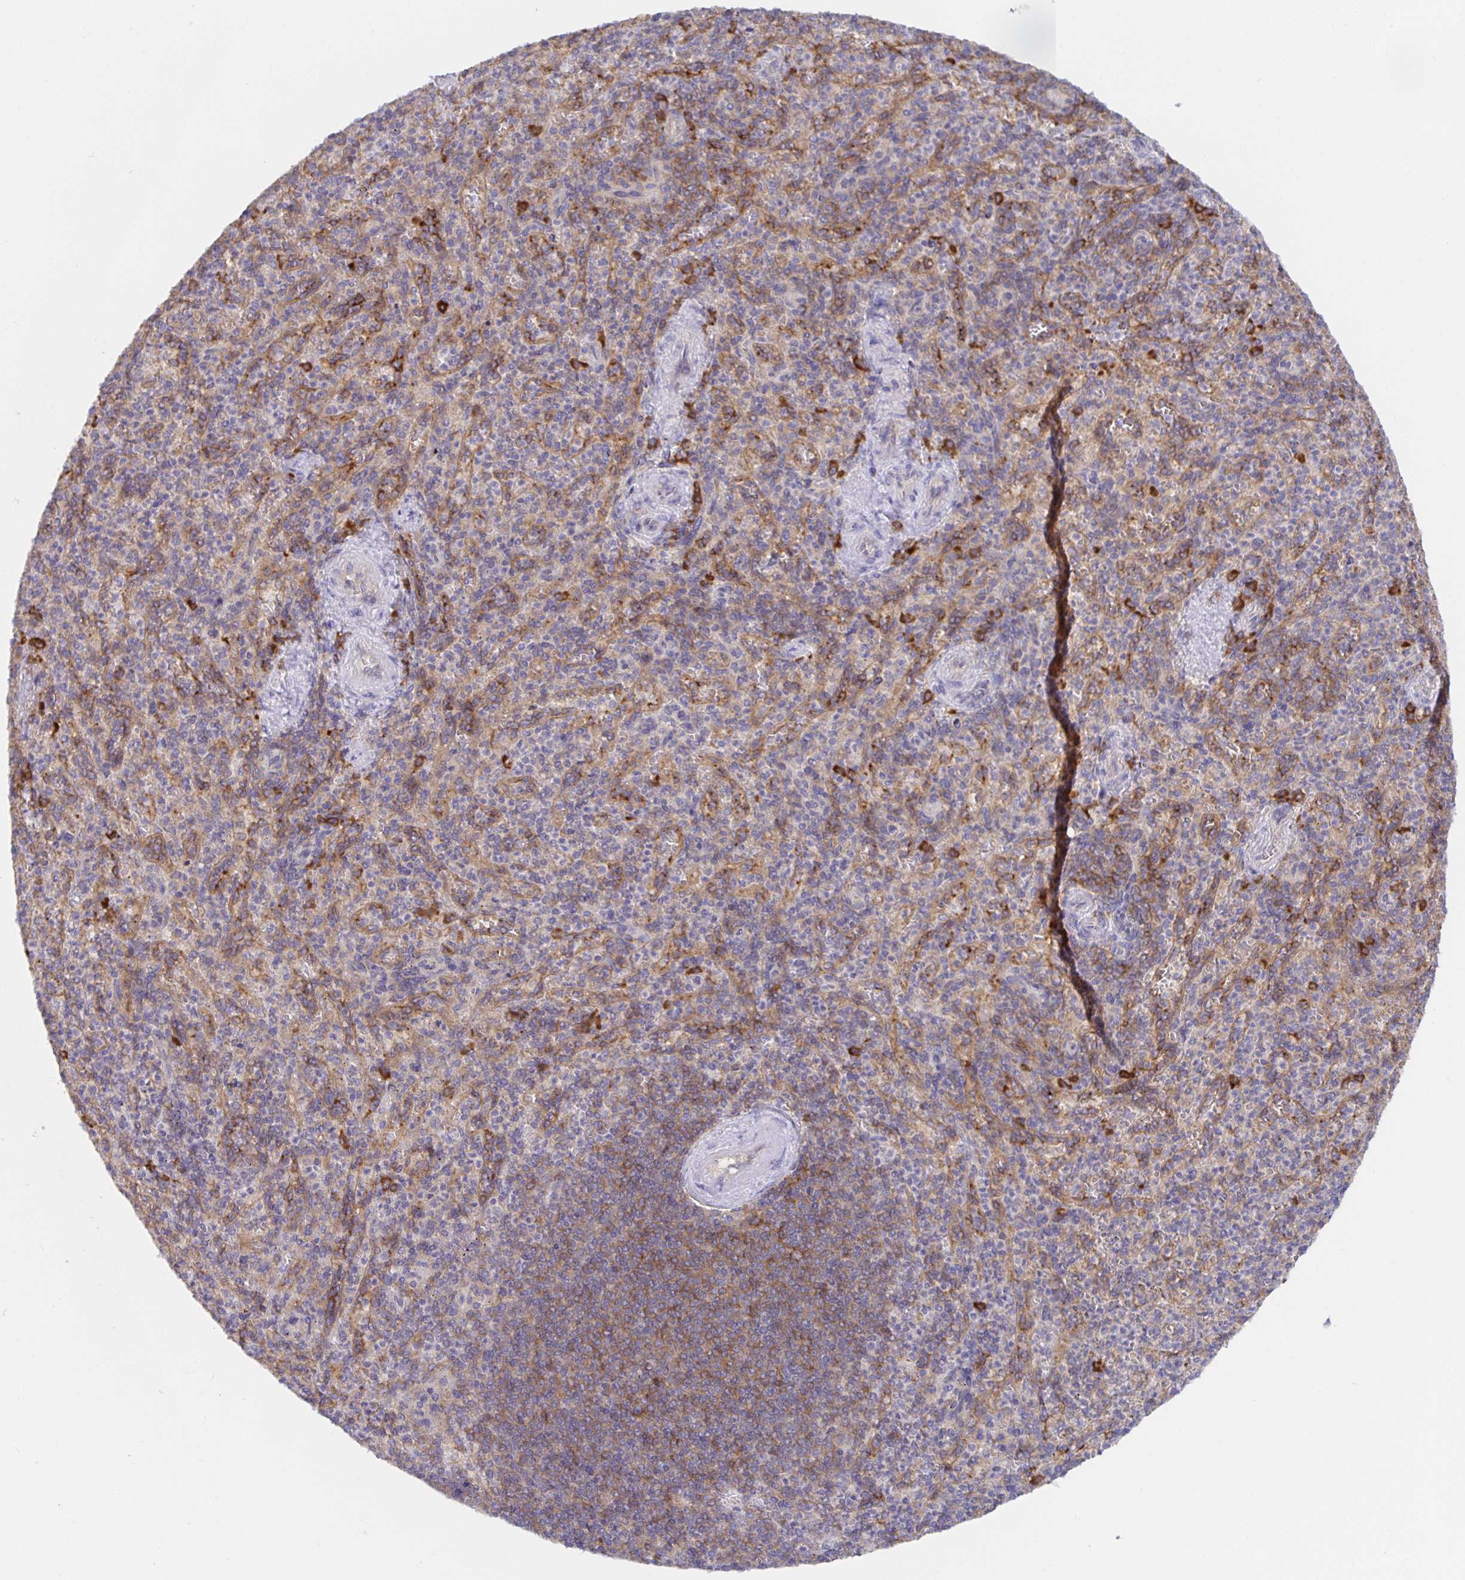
{"staining": {"intensity": "strong", "quantity": "<25%", "location": "cytoplasmic/membranous"}, "tissue": "spleen", "cell_type": "Cells in red pulp", "image_type": "normal", "snomed": [{"axis": "morphology", "description": "Normal tissue, NOS"}, {"axis": "topography", "description": "Spleen"}], "caption": "This is an image of IHC staining of unremarkable spleen, which shows strong expression in the cytoplasmic/membranous of cells in red pulp.", "gene": "BAD", "patient": {"sex": "female", "age": 74}}